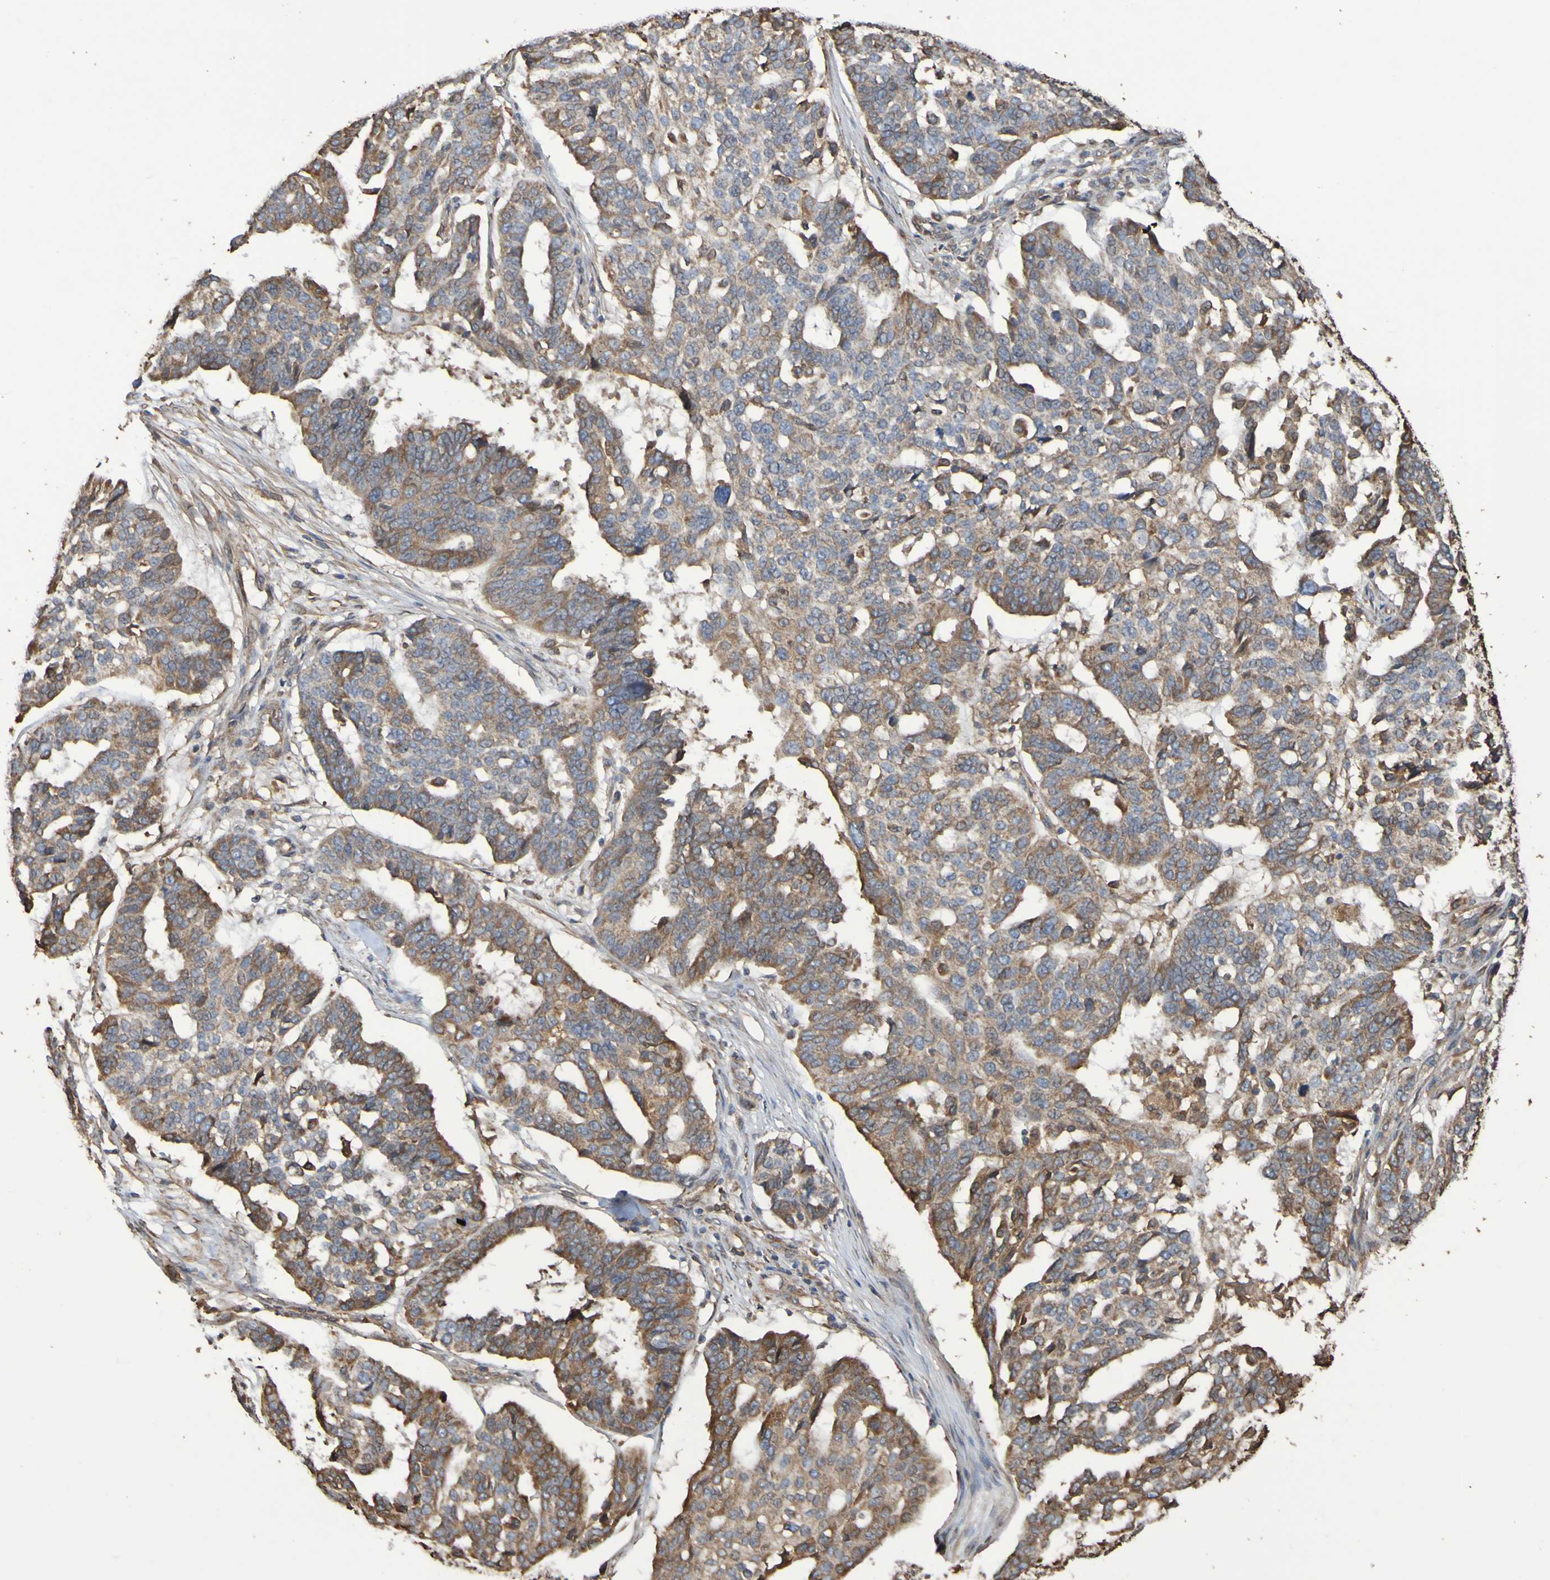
{"staining": {"intensity": "weak", "quantity": ">75%", "location": "cytoplasmic/membranous"}, "tissue": "ovarian cancer", "cell_type": "Tumor cells", "image_type": "cancer", "snomed": [{"axis": "morphology", "description": "Cystadenocarcinoma, serous, NOS"}, {"axis": "topography", "description": "Ovary"}], "caption": "Protein expression analysis of ovarian cancer (serous cystadenocarcinoma) demonstrates weak cytoplasmic/membranous positivity in about >75% of tumor cells.", "gene": "RAB11A", "patient": {"sex": "female", "age": 59}}